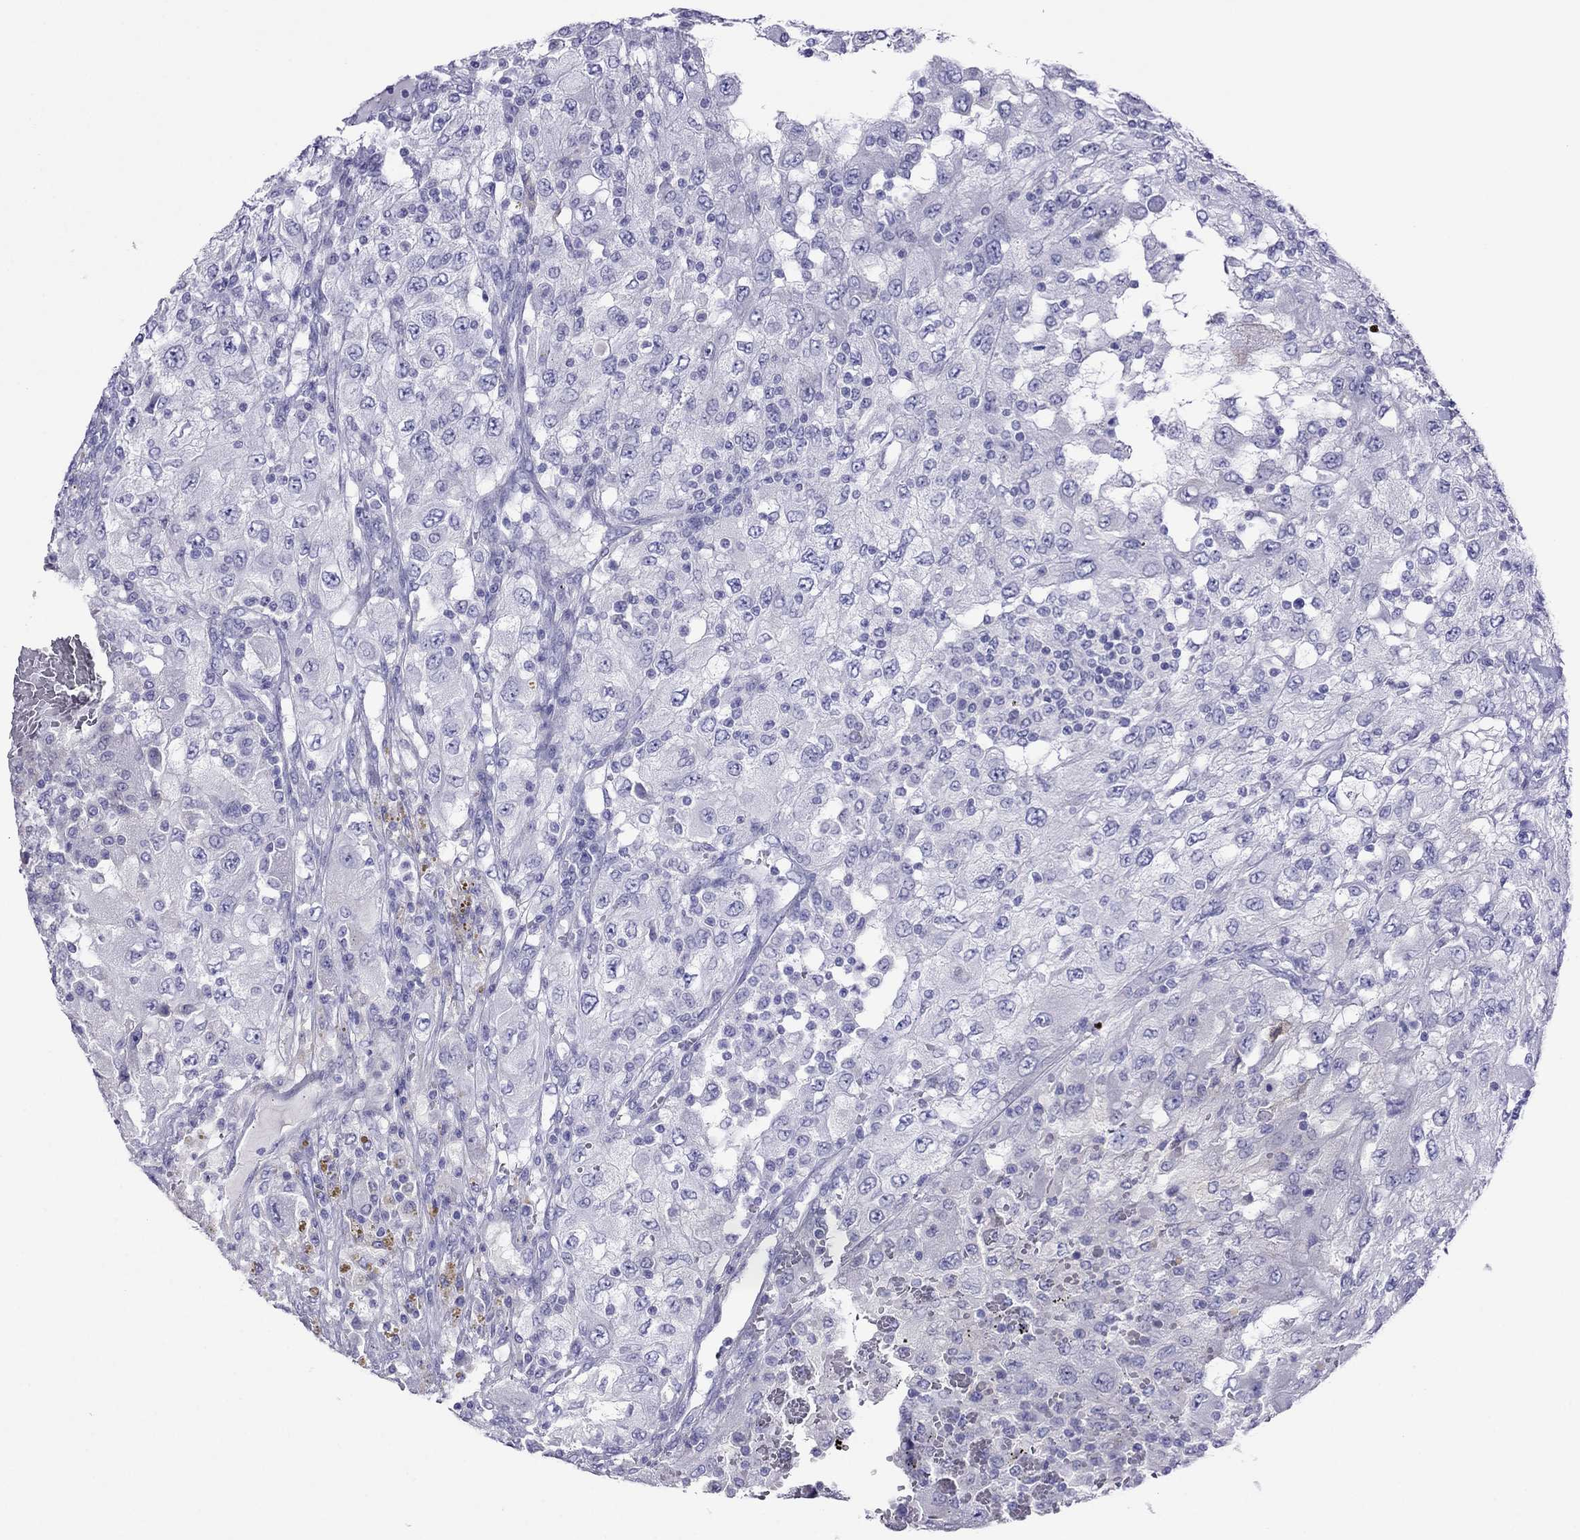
{"staining": {"intensity": "negative", "quantity": "none", "location": "none"}, "tissue": "renal cancer", "cell_type": "Tumor cells", "image_type": "cancer", "snomed": [{"axis": "morphology", "description": "Adenocarcinoma, NOS"}, {"axis": "topography", "description": "Kidney"}], "caption": "A micrograph of human renal cancer (adenocarcinoma) is negative for staining in tumor cells.", "gene": "PCDHA6", "patient": {"sex": "female", "age": 67}}